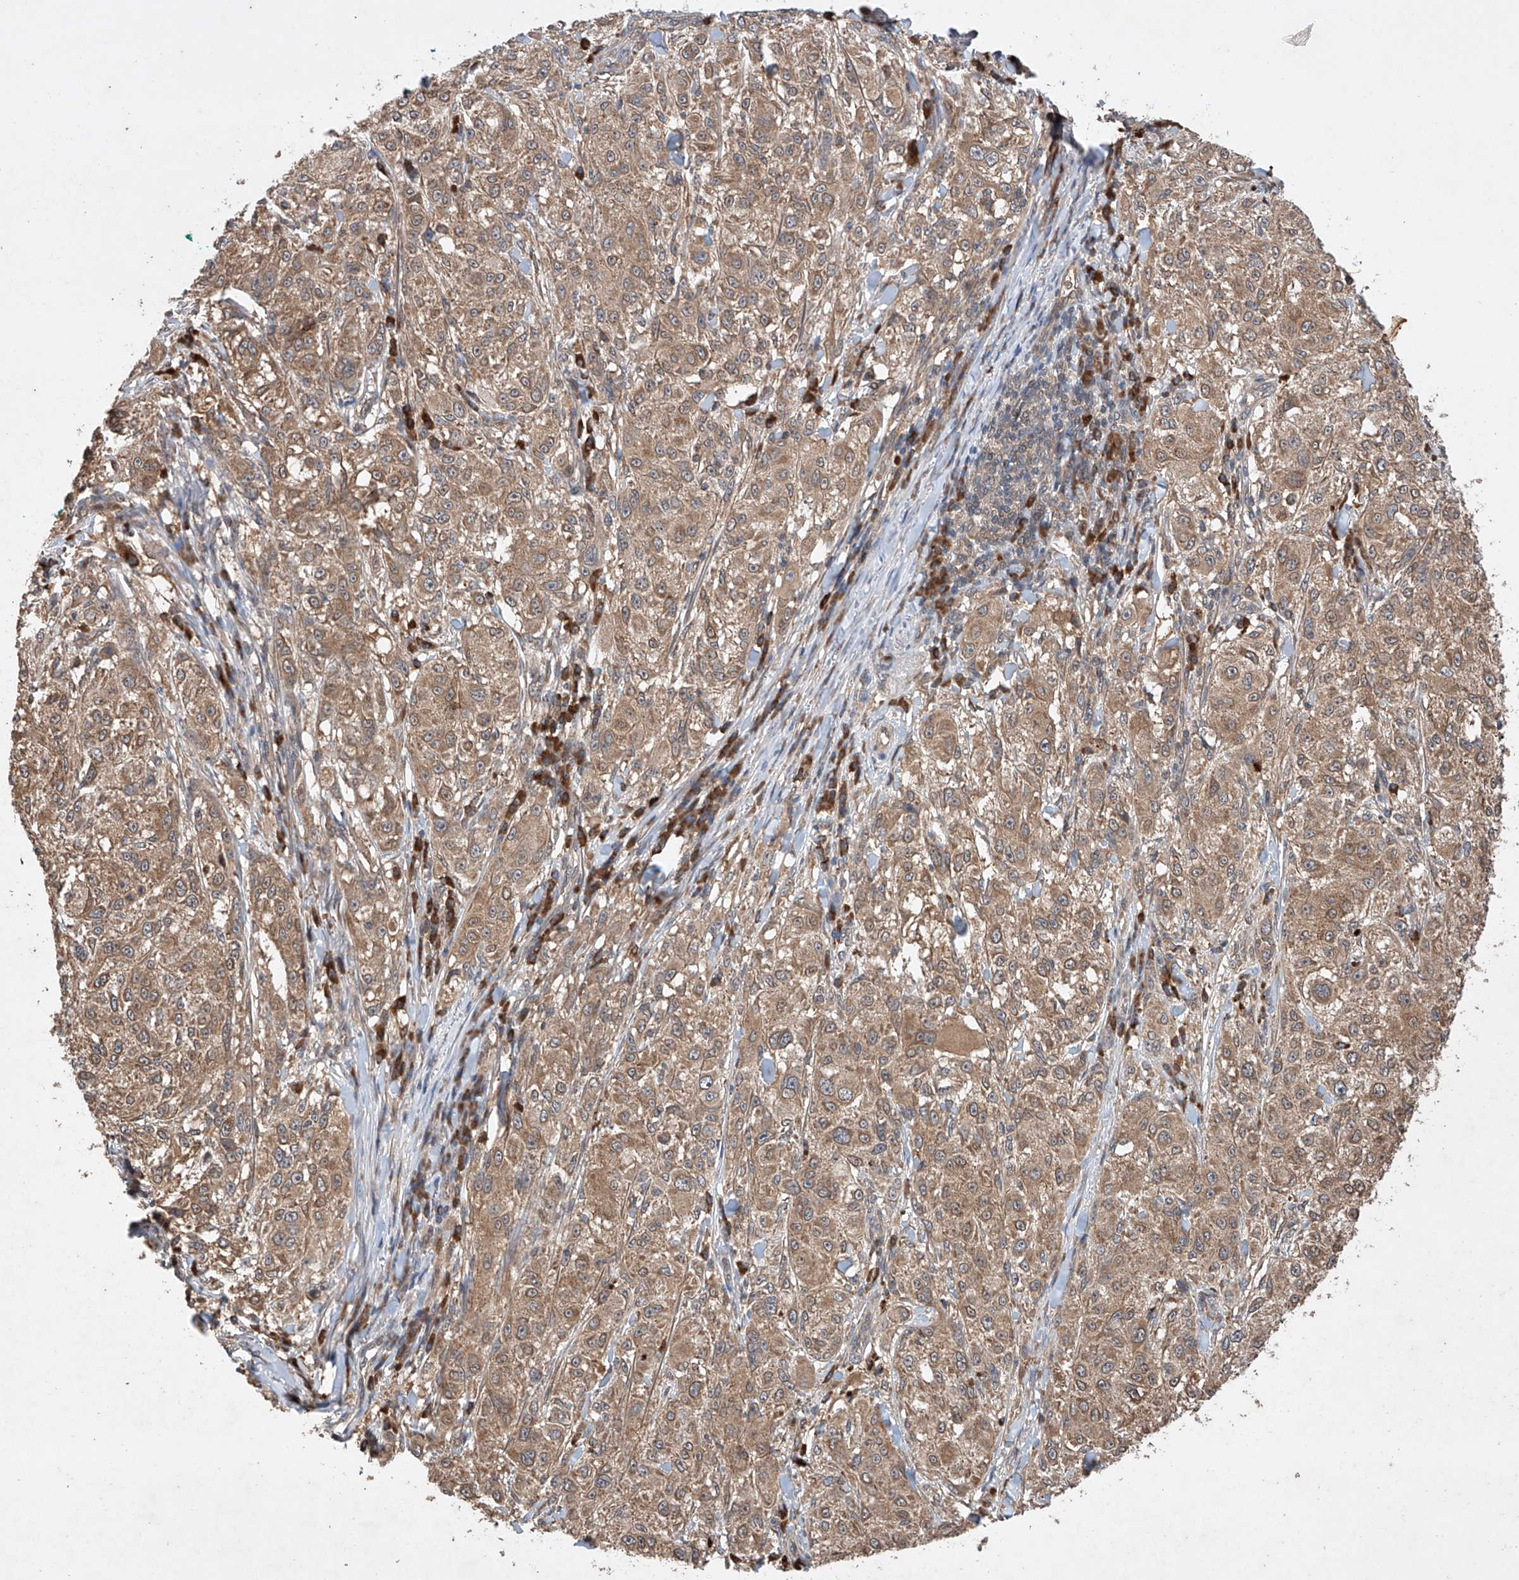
{"staining": {"intensity": "moderate", "quantity": ">75%", "location": "cytoplasmic/membranous"}, "tissue": "melanoma", "cell_type": "Tumor cells", "image_type": "cancer", "snomed": [{"axis": "morphology", "description": "Necrosis, NOS"}, {"axis": "morphology", "description": "Malignant melanoma, NOS"}, {"axis": "topography", "description": "Skin"}], "caption": "A histopathology image showing moderate cytoplasmic/membranous expression in about >75% of tumor cells in malignant melanoma, as visualized by brown immunohistochemical staining.", "gene": "LURAP1", "patient": {"sex": "female", "age": 87}}